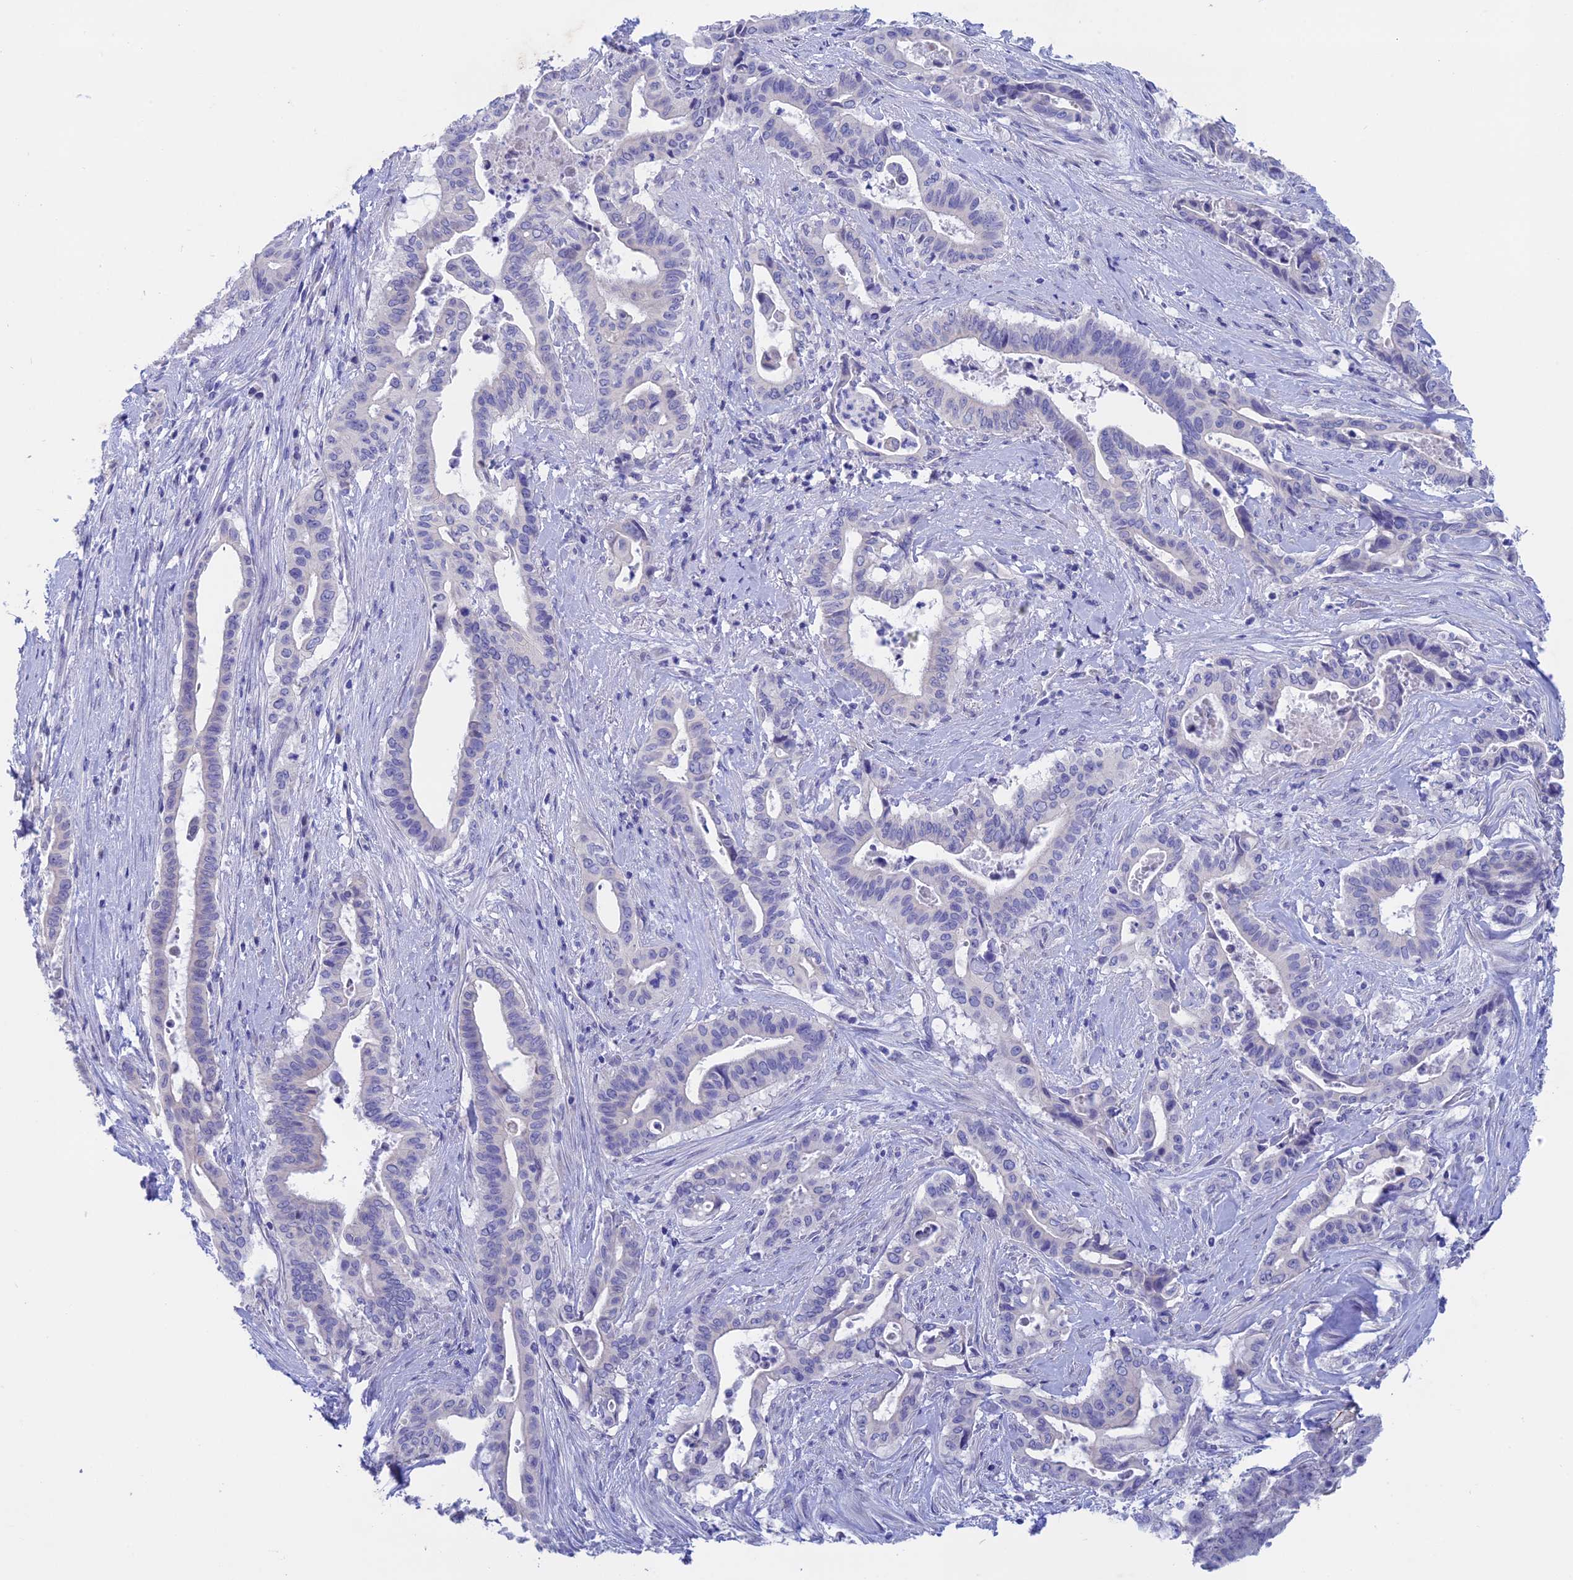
{"staining": {"intensity": "negative", "quantity": "none", "location": "none"}, "tissue": "pancreatic cancer", "cell_type": "Tumor cells", "image_type": "cancer", "snomed": [{"axis": "morphology", "description": "Adenocarcinoma, NOS"}, {"axis": "topography", "description": "Pancreas"}], "caption": "There is no significant positivity in tumor cells of pancreatic cancer (adenocarcinoma). (DAB (3,3'-diaminobenzidine) immunohistochemistry with hematoxylin counter stain).", "gene": "BTBD19", "patient": {"sex": "female", "age": 77}}